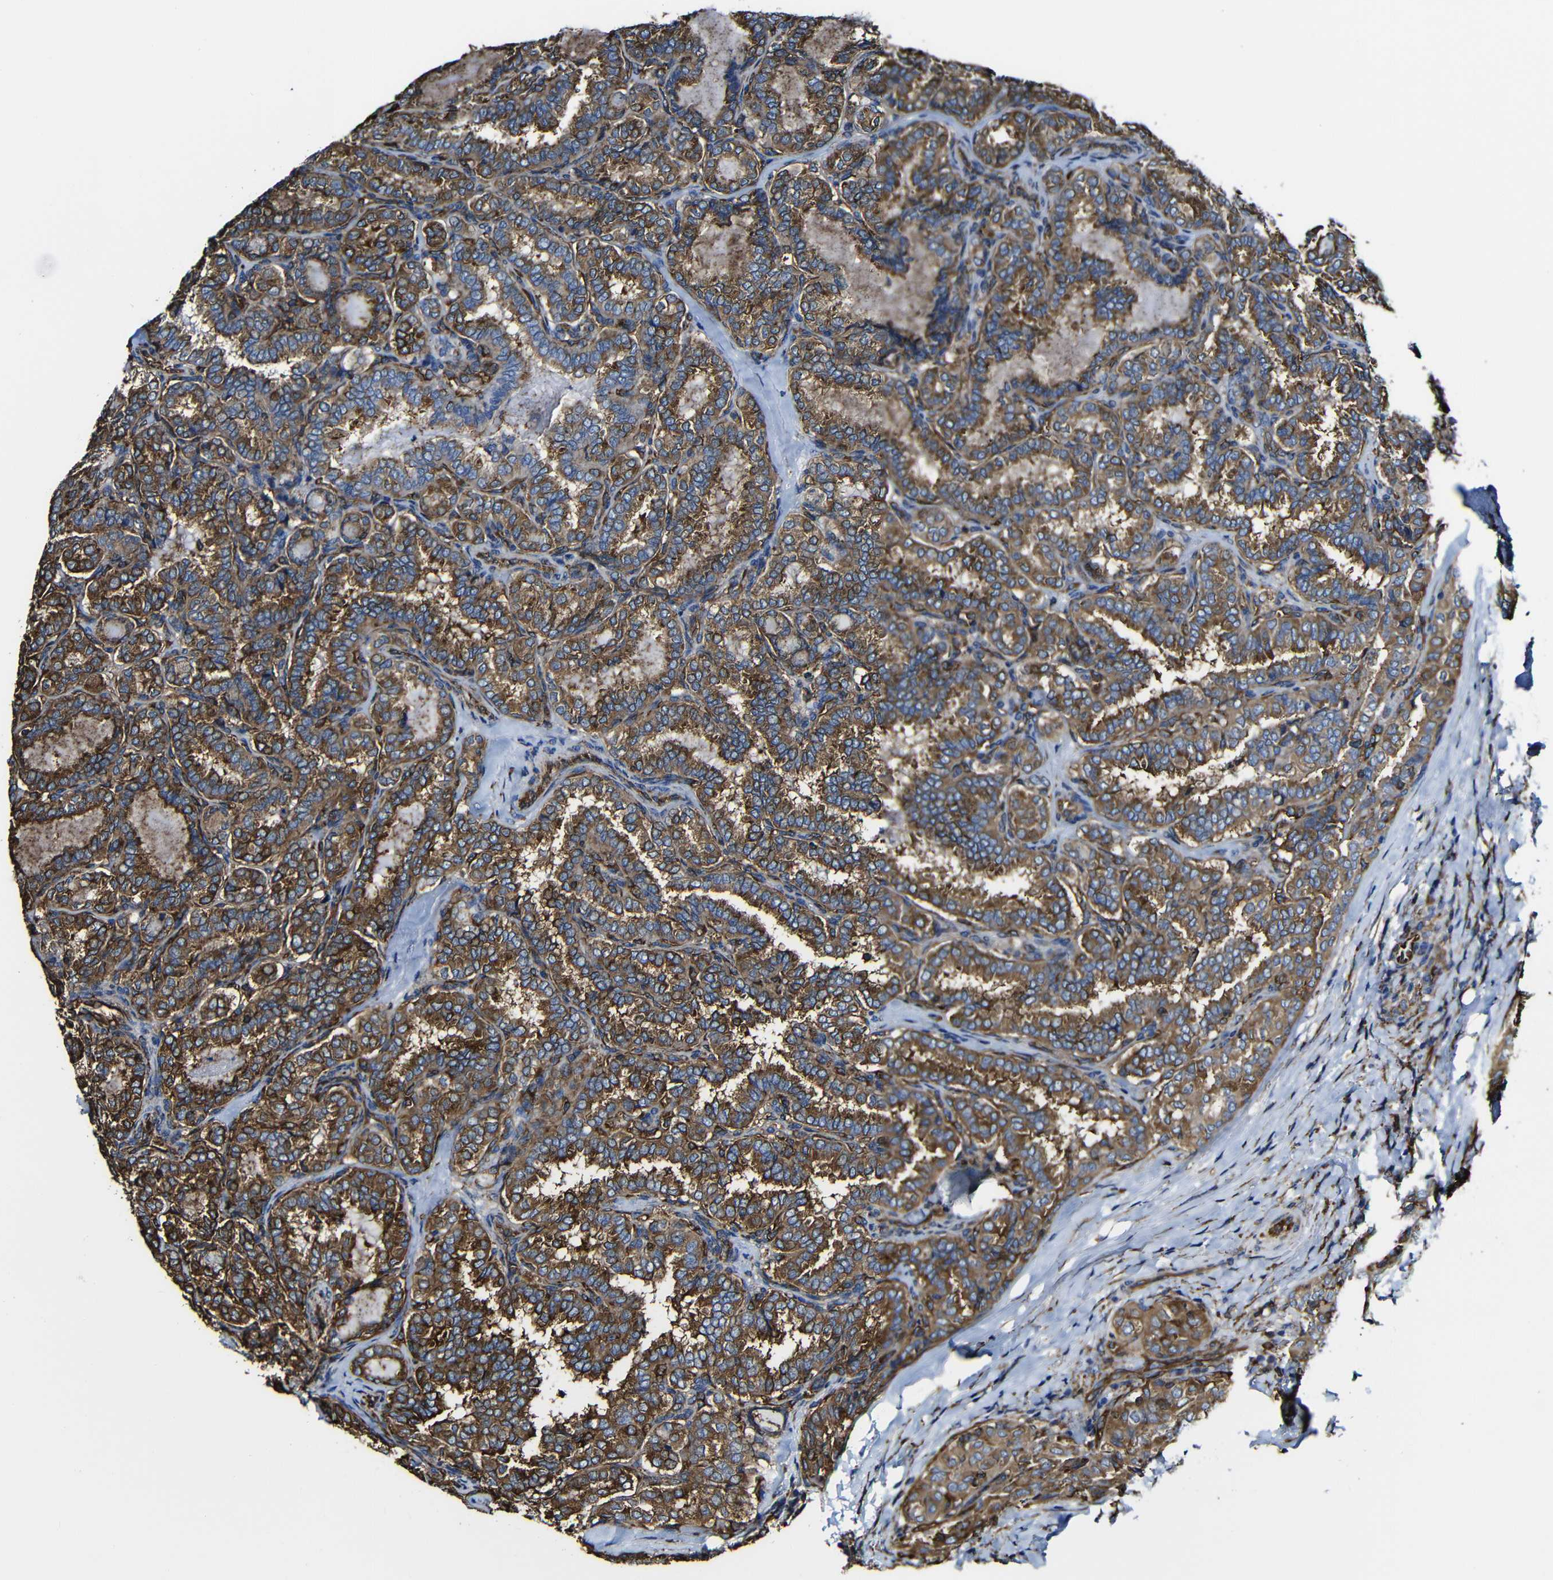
{"staining": {"intensity": "moderate", "quantity": ">75%", "location": "cytoplasmic/membranous"}, "tissue": "thyroid cancer", "cell_type": "Tumor cells", "image_type": "cancer", "snomed": [{"axis": "morphology", "description": "Normal tissue, NOS"}, {"axis": "morphology", "description": "Papillary adenocarcinoma, NOS"}, {"axis": "topography", "description": "Thyroid gland"}], "caption": "A medium amount of moderate cytoplasmic/membranous positivity is identified in about >75% of tumor cells in papillary adenocarcinoma (thyroid) tissue.", "gene": "MSN", "patient": {"sex": "female", "age": 30}}